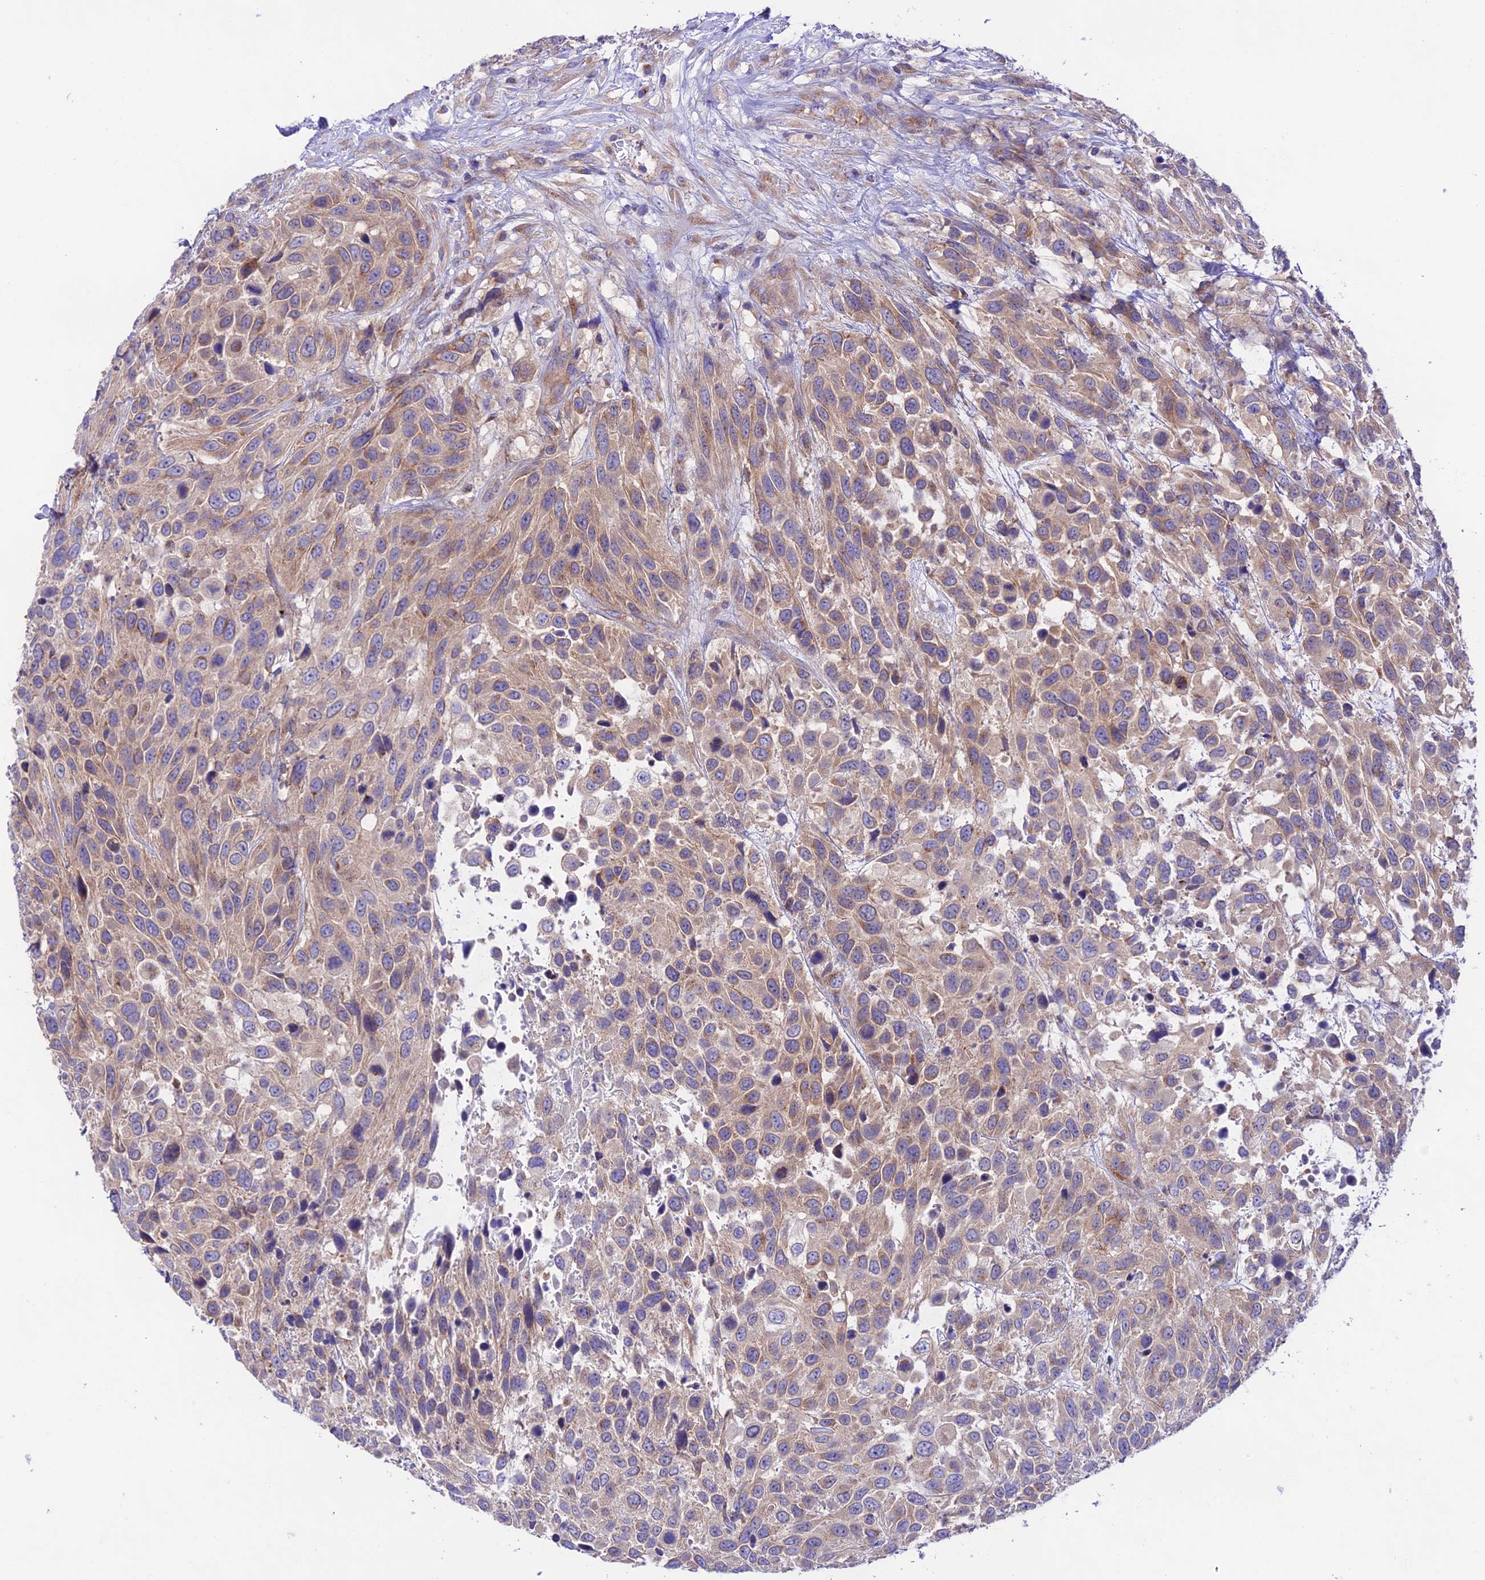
{"staining": {"intensity": "weak", "quantity": ">75%", "location": "cytoplasmic/membranous"}, "tissue": "urothelial cancer", "cell_type": "Tumor cells", "image_type": "cancer", "snomed": [{"axis": "morphology", "description": "Urothelial carcinoma, High grade"}, {"axis": "topography", "description": "Urinary bladder"}], "caption": "Human urothelial cancer stained with a brown dye shows weak cytoplasmic/membranous positive positivity in approximately >75% of tumor cells.", "gene": "LACTB2", "patient": {"sex": "female", "age": 70}}